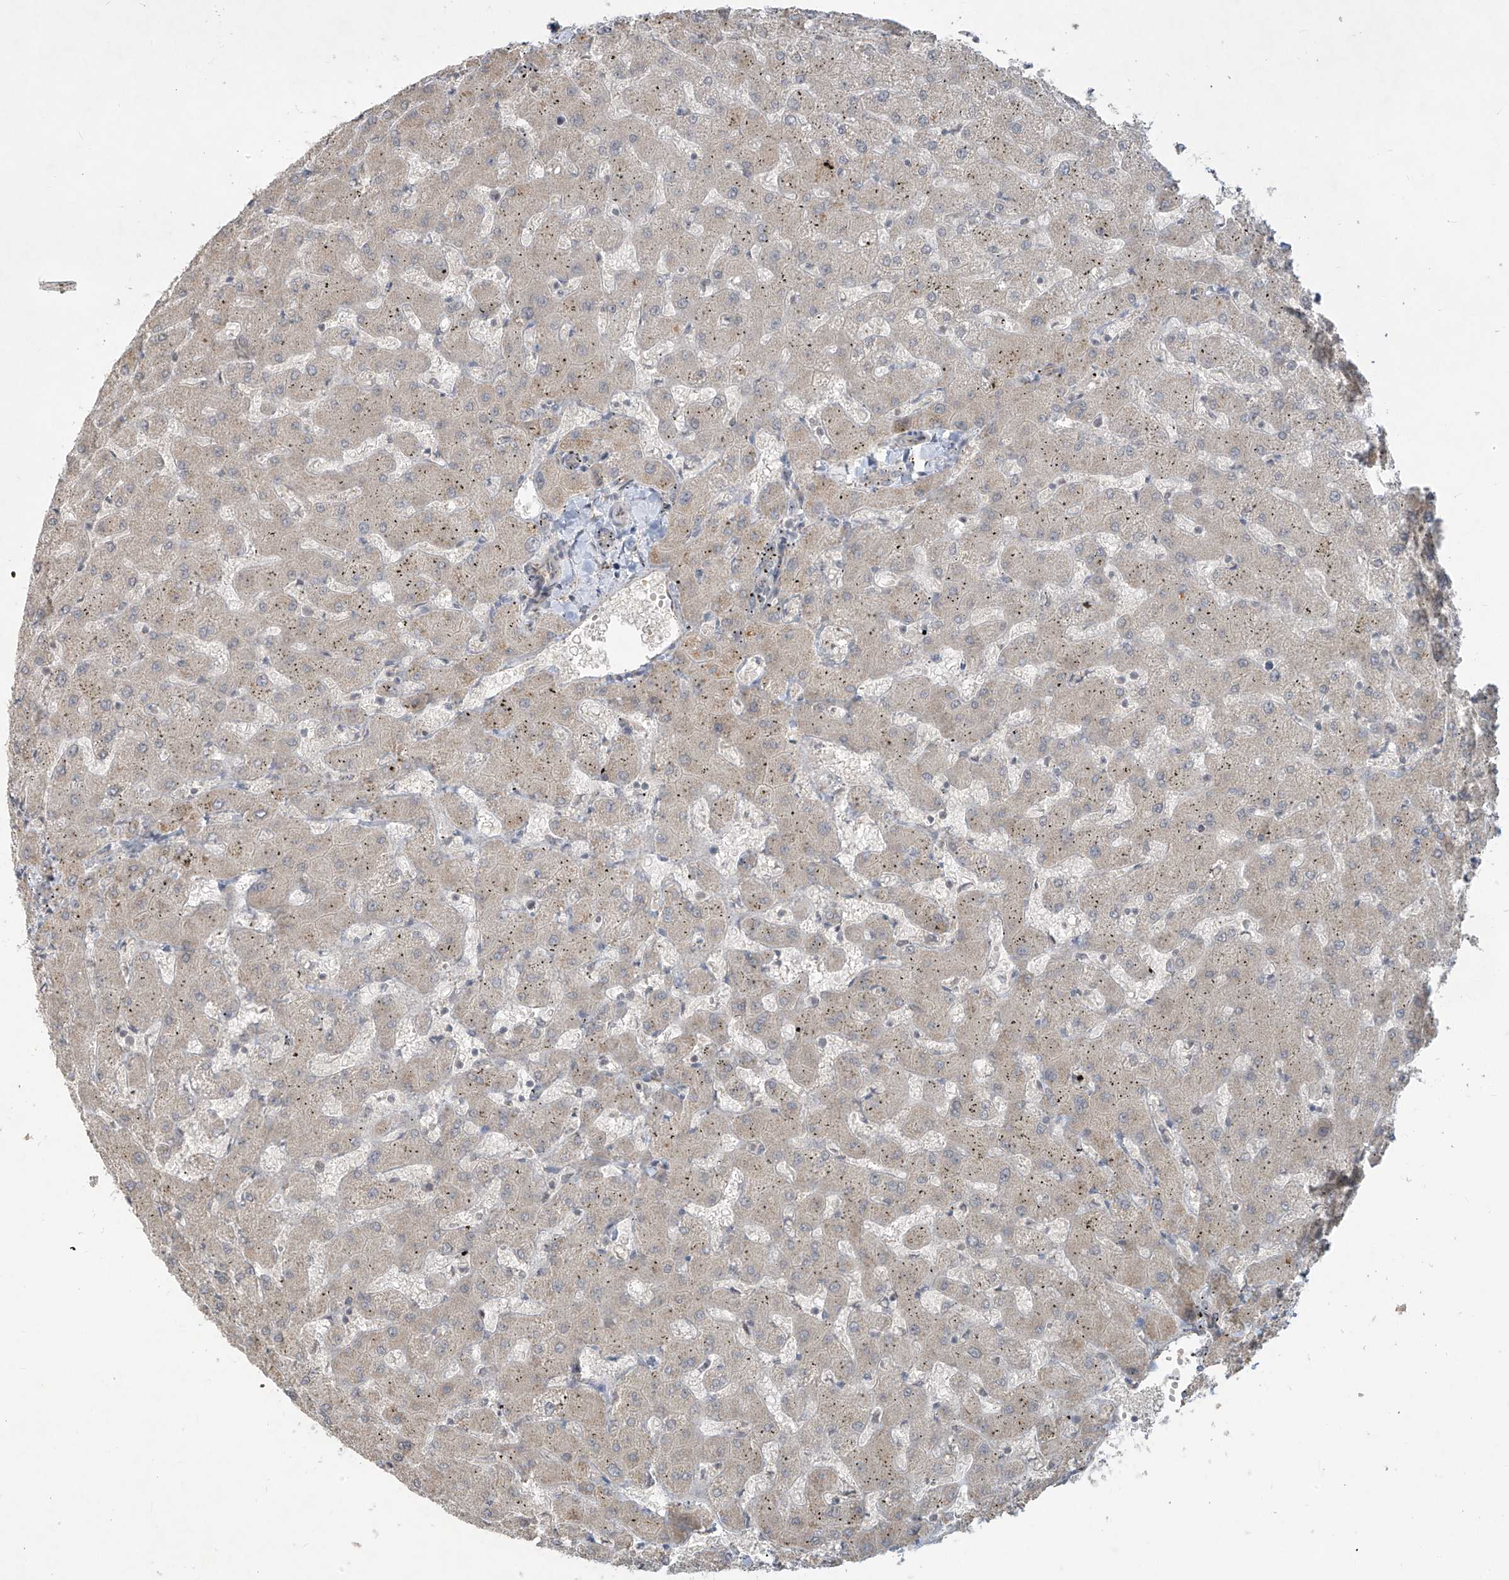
{"staining": {"intensity": "weak", "quantity": "25%-75%", "location": "cytoplasmic/membranous"}, "tissue": "liver", "cell_type": "Cholangiocytes", "image_type": "normal", "snomed": [{"axis": "morphology", "description": "Normal tissue, NOS"}, {"axis": "topography", "description": "Liver"}], "caption": "DAB immunohistochemical staining of benign human liver displays weak cytoplasmic/membranous protein positivity in approximately 25%-75% of cholangiocytes. (brown staining indicates protein expression, while blue staining denotes nuclei).", "gene": "DGKQ", "patient": {"sex": "female", "age": 63}}